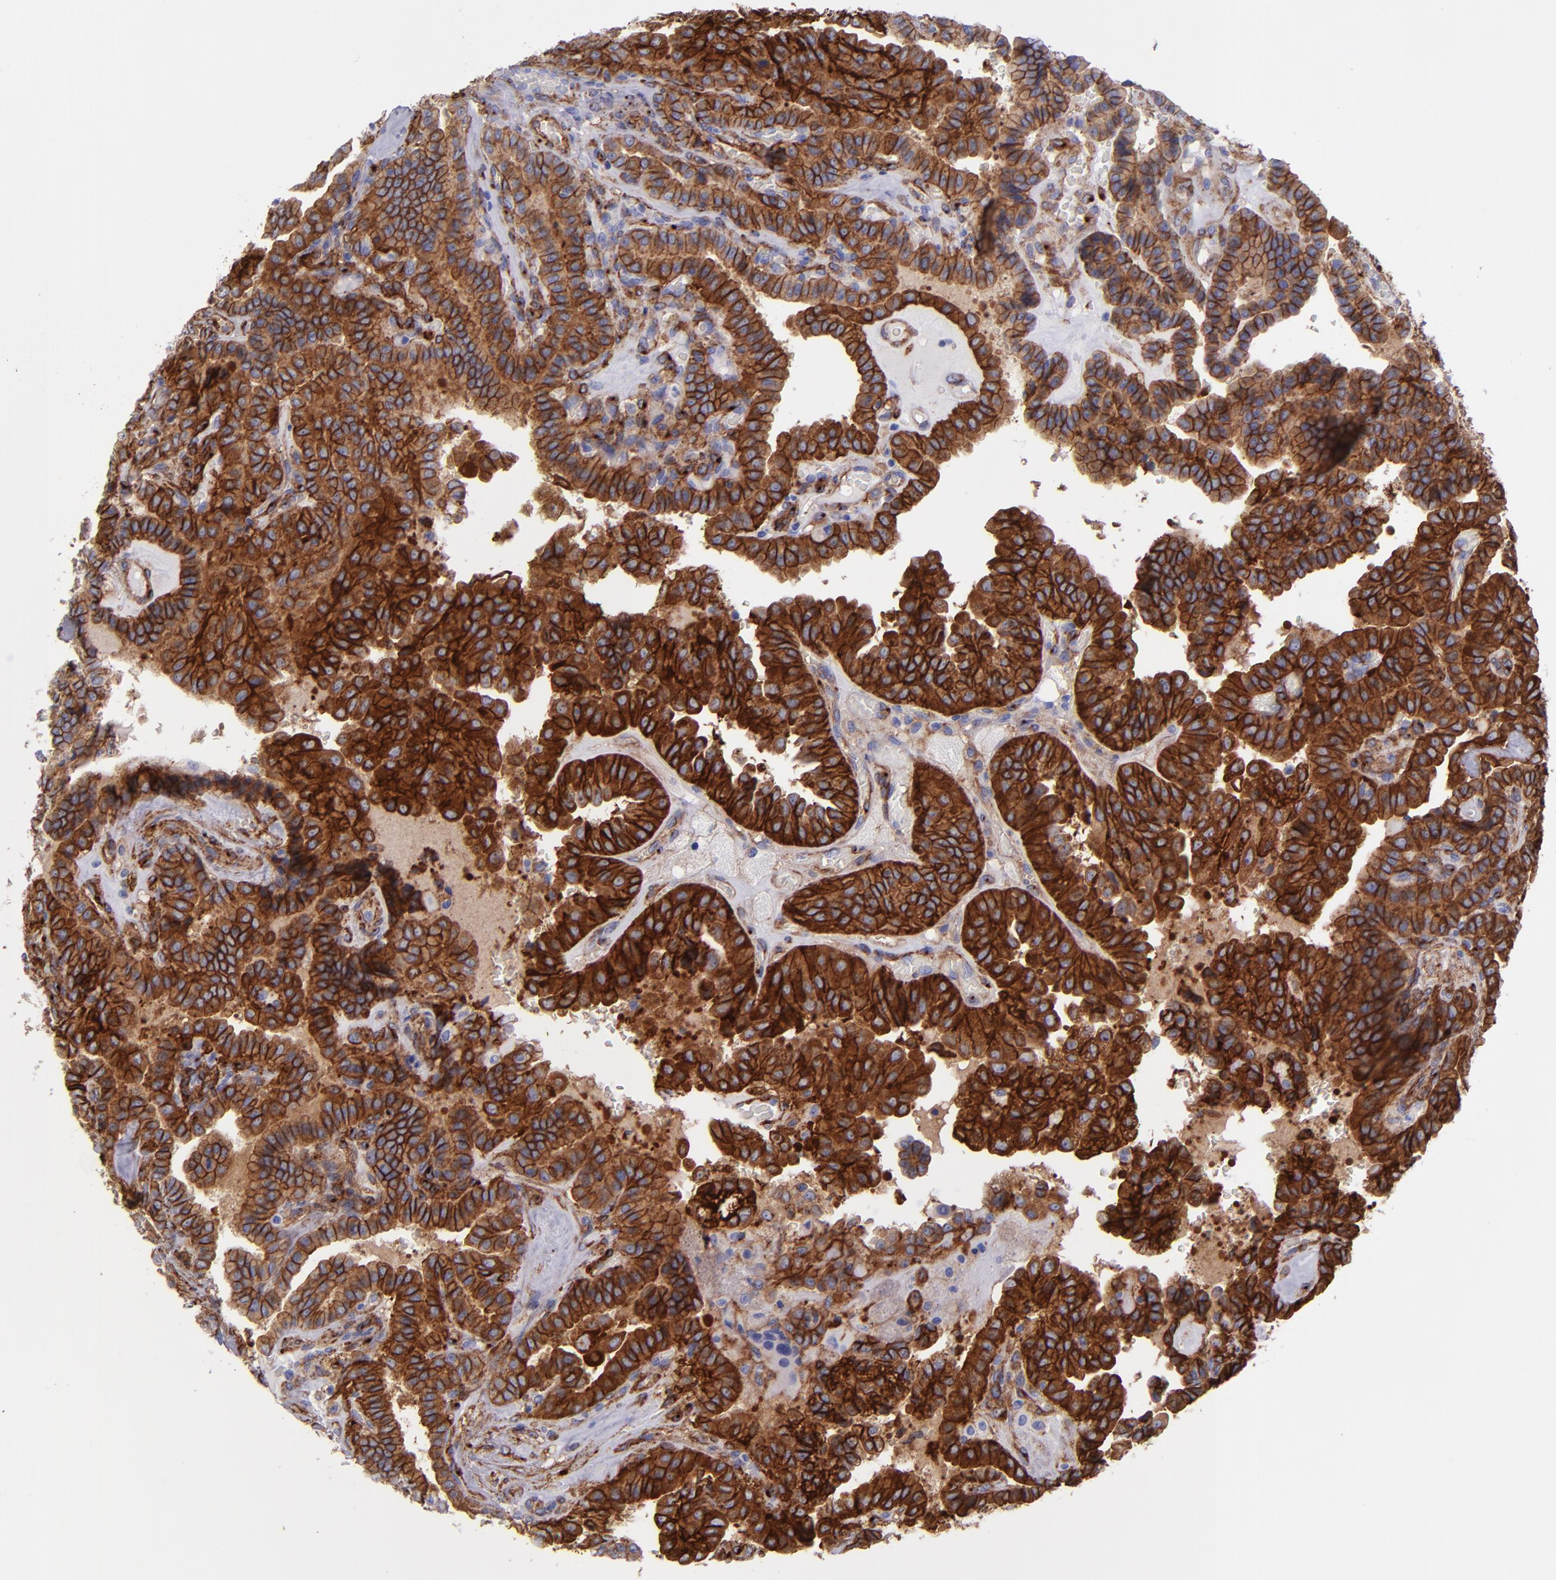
{"staining": {"intensity": "strong", "quantity": ">75%", "location": "cytoplasmic/membranous"}, "tissue": "thyroid cancer", "cell_type": "Tumor cells", "image_type": "cancer", "snomed": [{"axis": "morphology", "description": "Papillary adenocarcinoma, NOS"}, {"axis": "topography", "description": "Thyroid gland"}], "caption": "Immunohistochemical staining of thyroid papillary adenocarcinoma exhibits high levels of strong cytoplasmic/membranous expression in approximately >75% of tumor cells.", "gene": "ITGAV", "patient": {"sex": "male", "age": 87}}